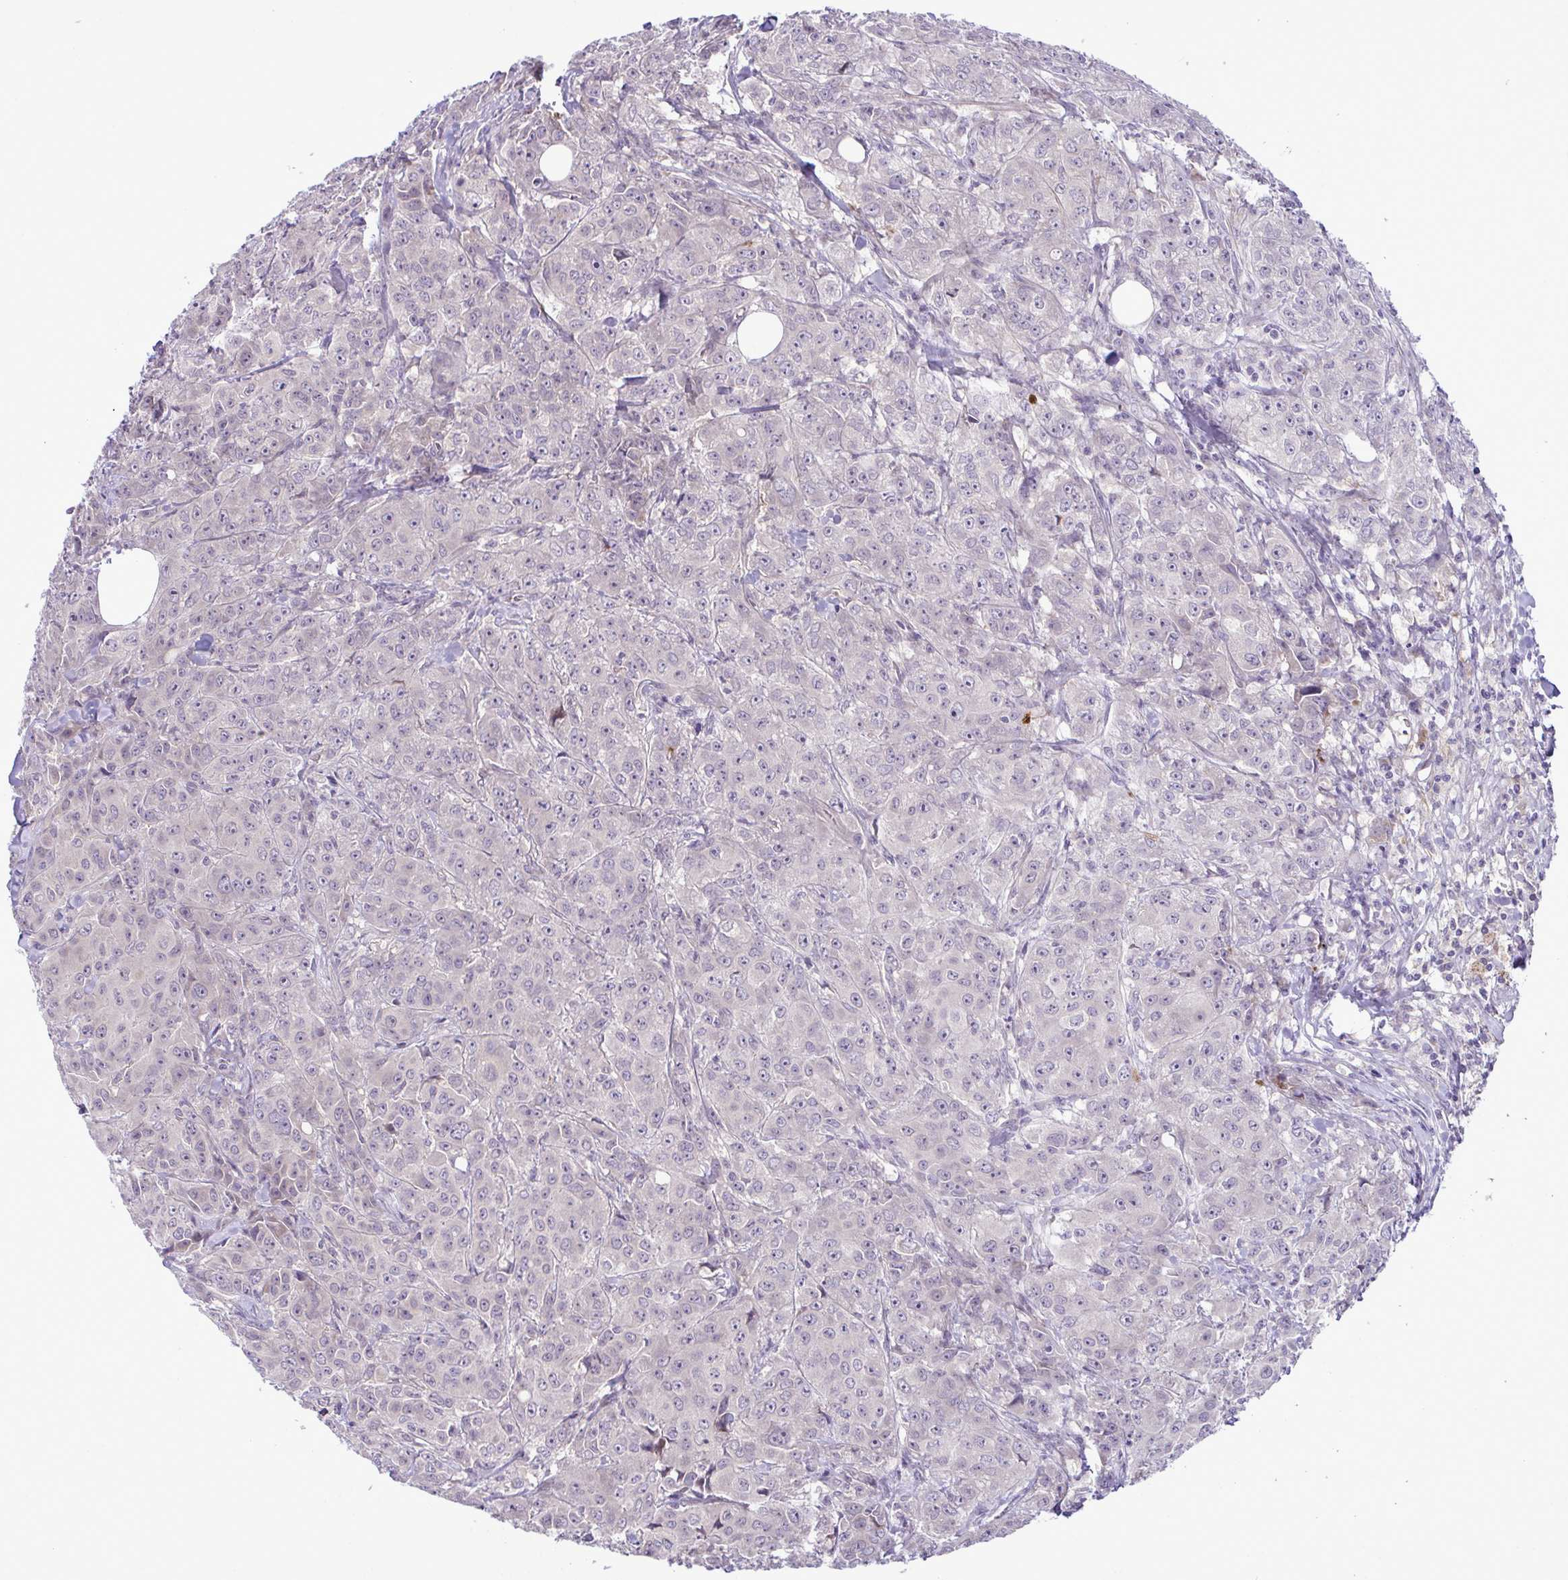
{"staining": {"intensity": "negative", "quantity": "none", "location": "none"}, "tissue": "breast cancer", "cell_type": "Tumor cells", "image_type": "cancer", "snomed": [{"axis": "morphology", "description": "Normal tissue, NOS"}, {"axis": "morphology", "description": "Duct carcinoma"}, {"axis": "topography", "description": "Breast"}], "caption": "Immunohistochemistry of human intraductal carcinoma (breast) exhibits no staining in tumor cells.", "gene": "SYNPO2L", "patient": {"sex": "female", "age": 43}}